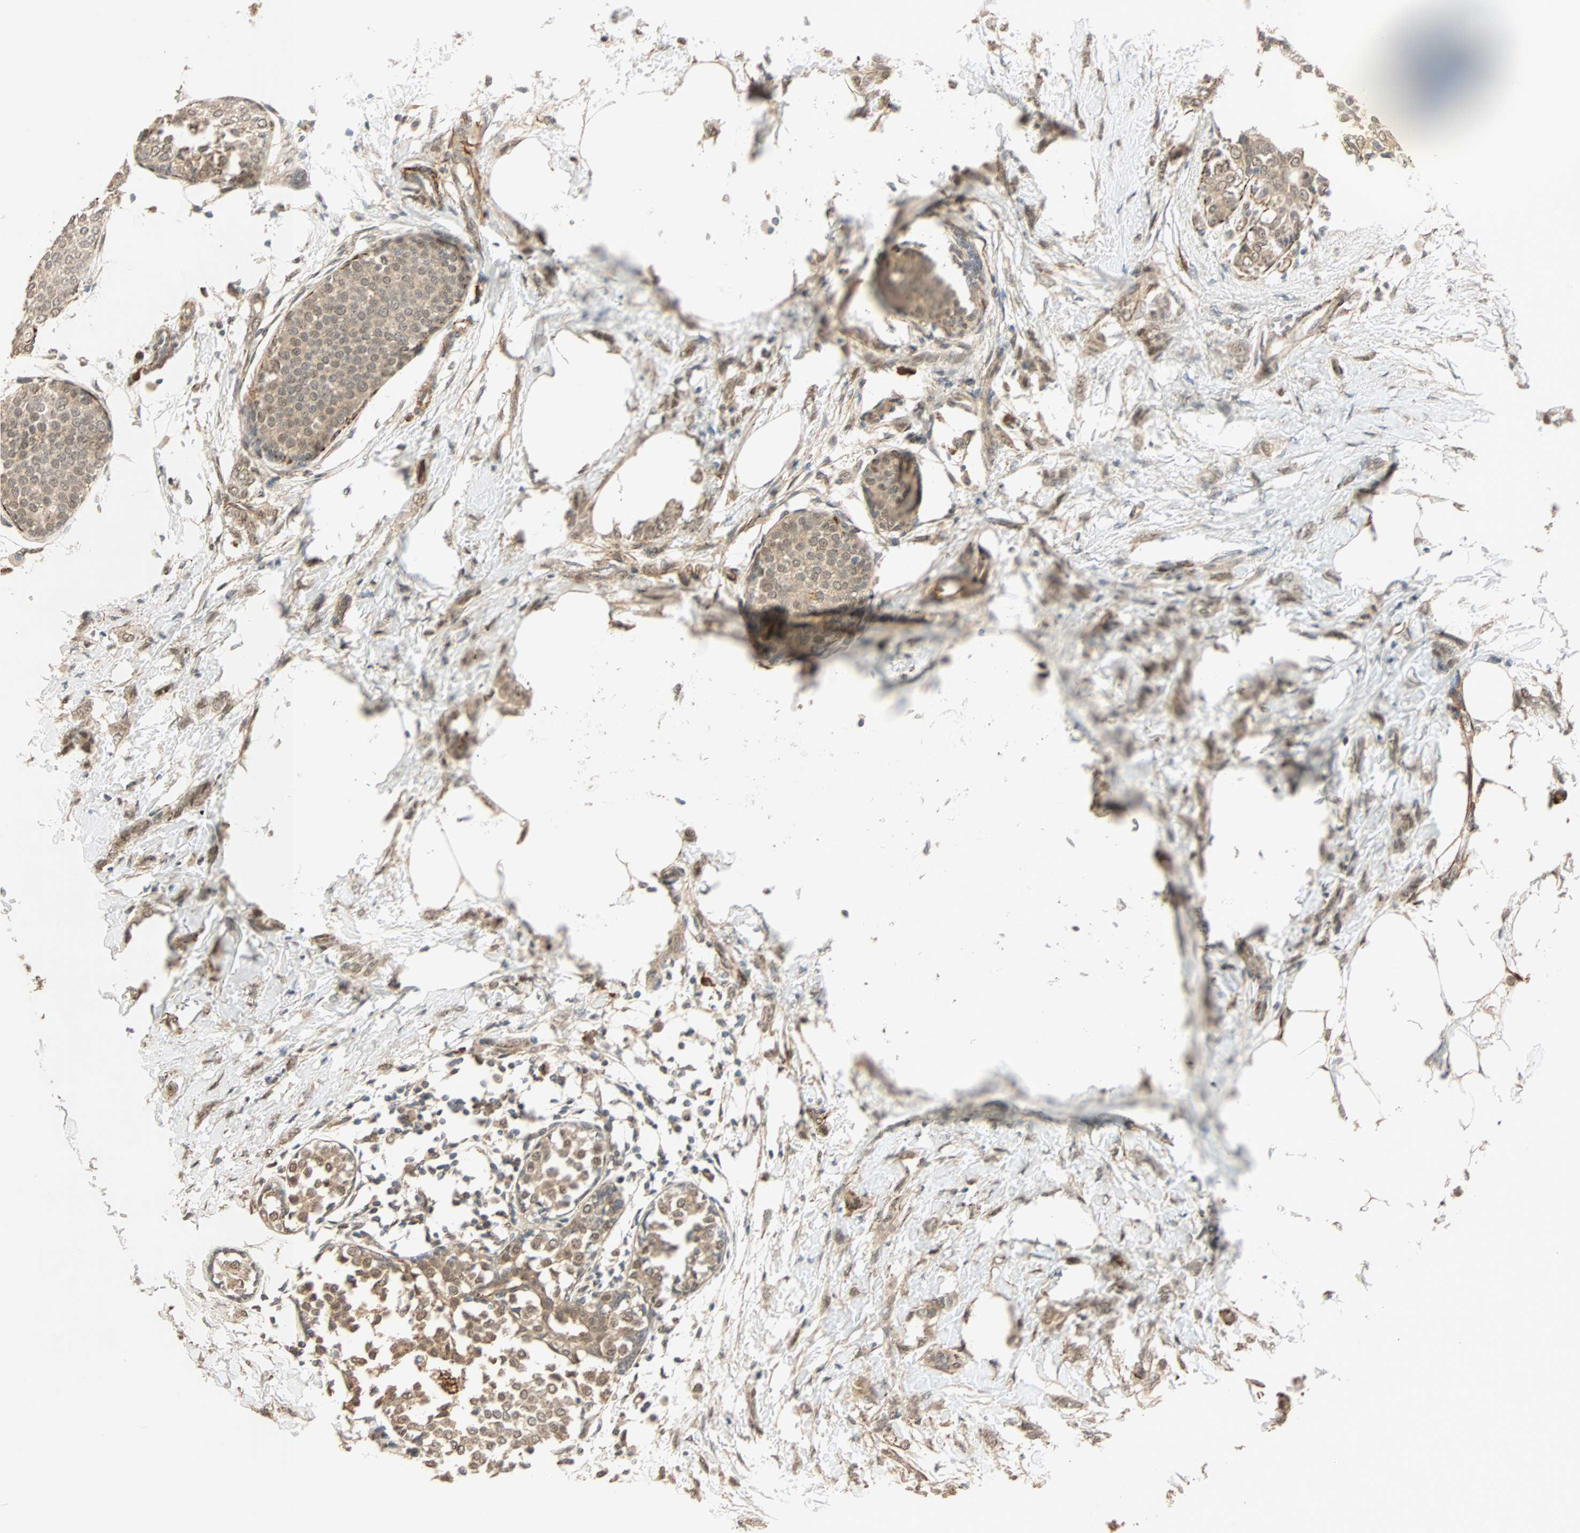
{"staining": {"intensity": "weak", "quantity": "25%-75%", "location": "cytoplasmic/membranous,nuclear"}, "tissue": "breast cancer", "cell_type": "Tumor cells", "image_type": "cancer", "snomed": [{"axis": "morphology", "description": "Lobular carcinoma, in situ"}, {"axis": "morphology", "description": "Lobular carcinoma"}, {"axis": "topography", "description": "Breast"}], "caption": "Breast cancer was stained to show a protein in brown. There is low levels of weak cytoplasmic/membranous and nuclear positivity in about 25%-75% of tumor cells. Using DAB (3,3'-diaminobenzidine) (brown) and hematoxylin (blue) stains, captured at high magnification using brightfield microscopy.", "gene": "QSER1", "patient": {"sex": "female", "age": 41}}